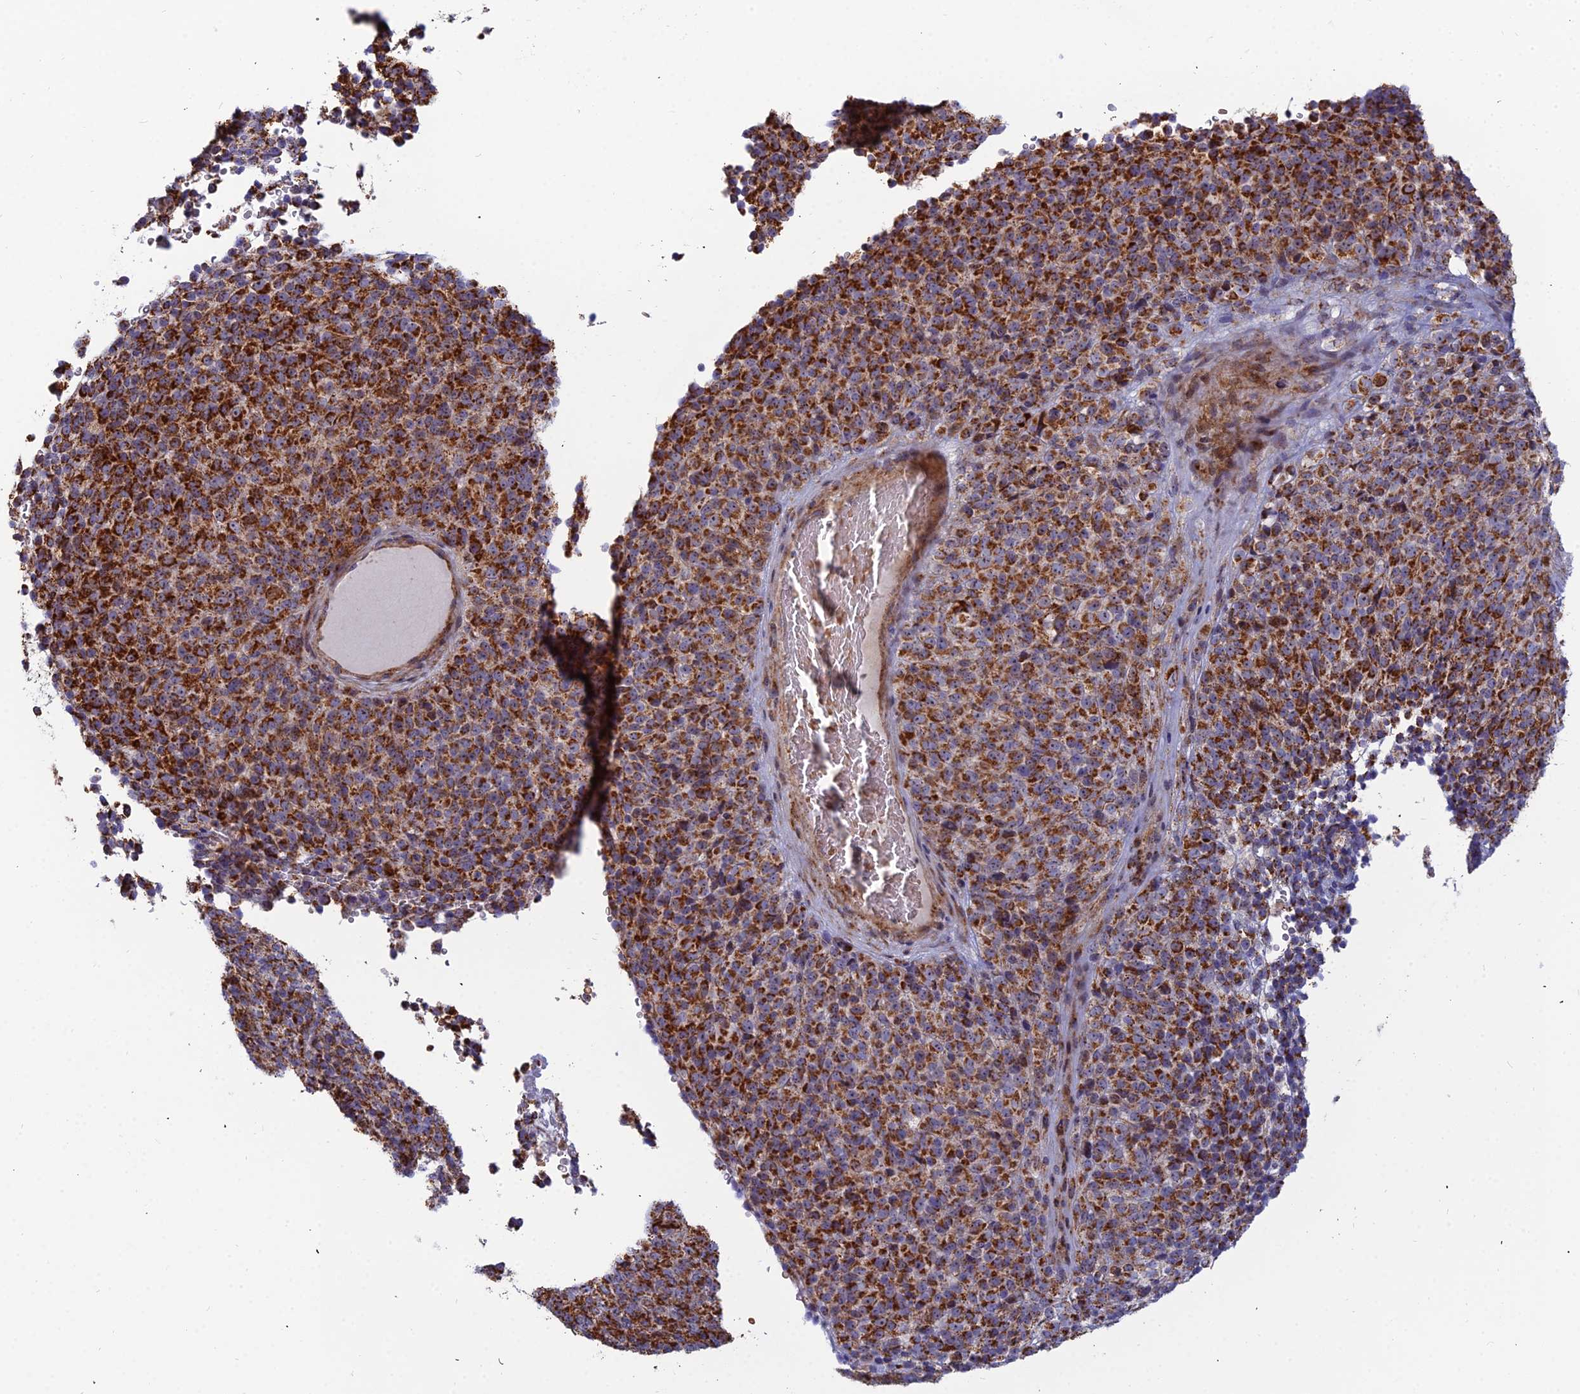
{"staining": {"intensity": "strong", "quantity": ">75%", "location": "cytoplasmic/membranous"}, "tissue": "melanoma", "cell_type": "Tumor cells", "image_type": "cancer", "snomed": [{"axis": "morphology", "description": "Malignant melanoma, Metastatic site"}, {"axis": "topography", "description": "Brain"}], "caption": "Immunohistochemistry (IHC) staining of melanoma, which shows high levels of strong cytoplasmic/membranous staining in about >75% of tumor cells indicating strong cytoplasmic/membranous protein staining. The staining was performed using DAB (brown) for protein detection and nuclei were counterstained in hematoxylin (blue).", "gene": "SLC35F4", "patient": {"sex": "female", "age": 56}}